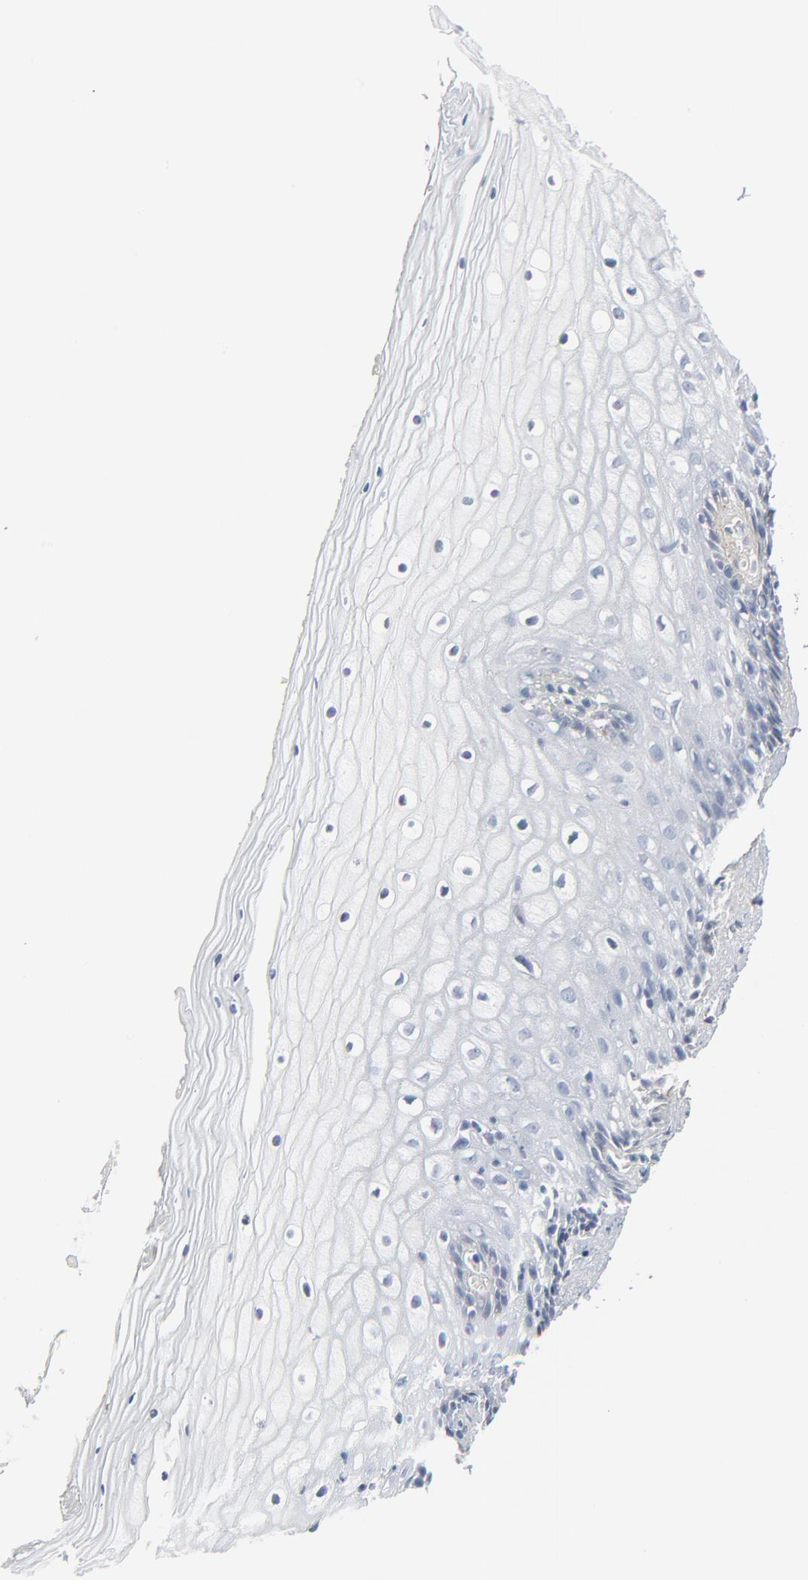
{"staining": {"intensity": "negative", "quantity": "none", "location": "none"}, "tissue": "vagina", "cell_type": "Squamous epithelial cells", "image_type": "normal", "snomed": [{"axis": "morphology", "description": "Normal tissue, NOS"}, {"axis": "topography", "description": "Vagina"}], "caption": "Immunohistochemistry (IHC) of unremarkable vagina reveals no positivity in squamous epithelial cells.", "gene": "BGN", "patient": {"sex": "female", "age": 46}}